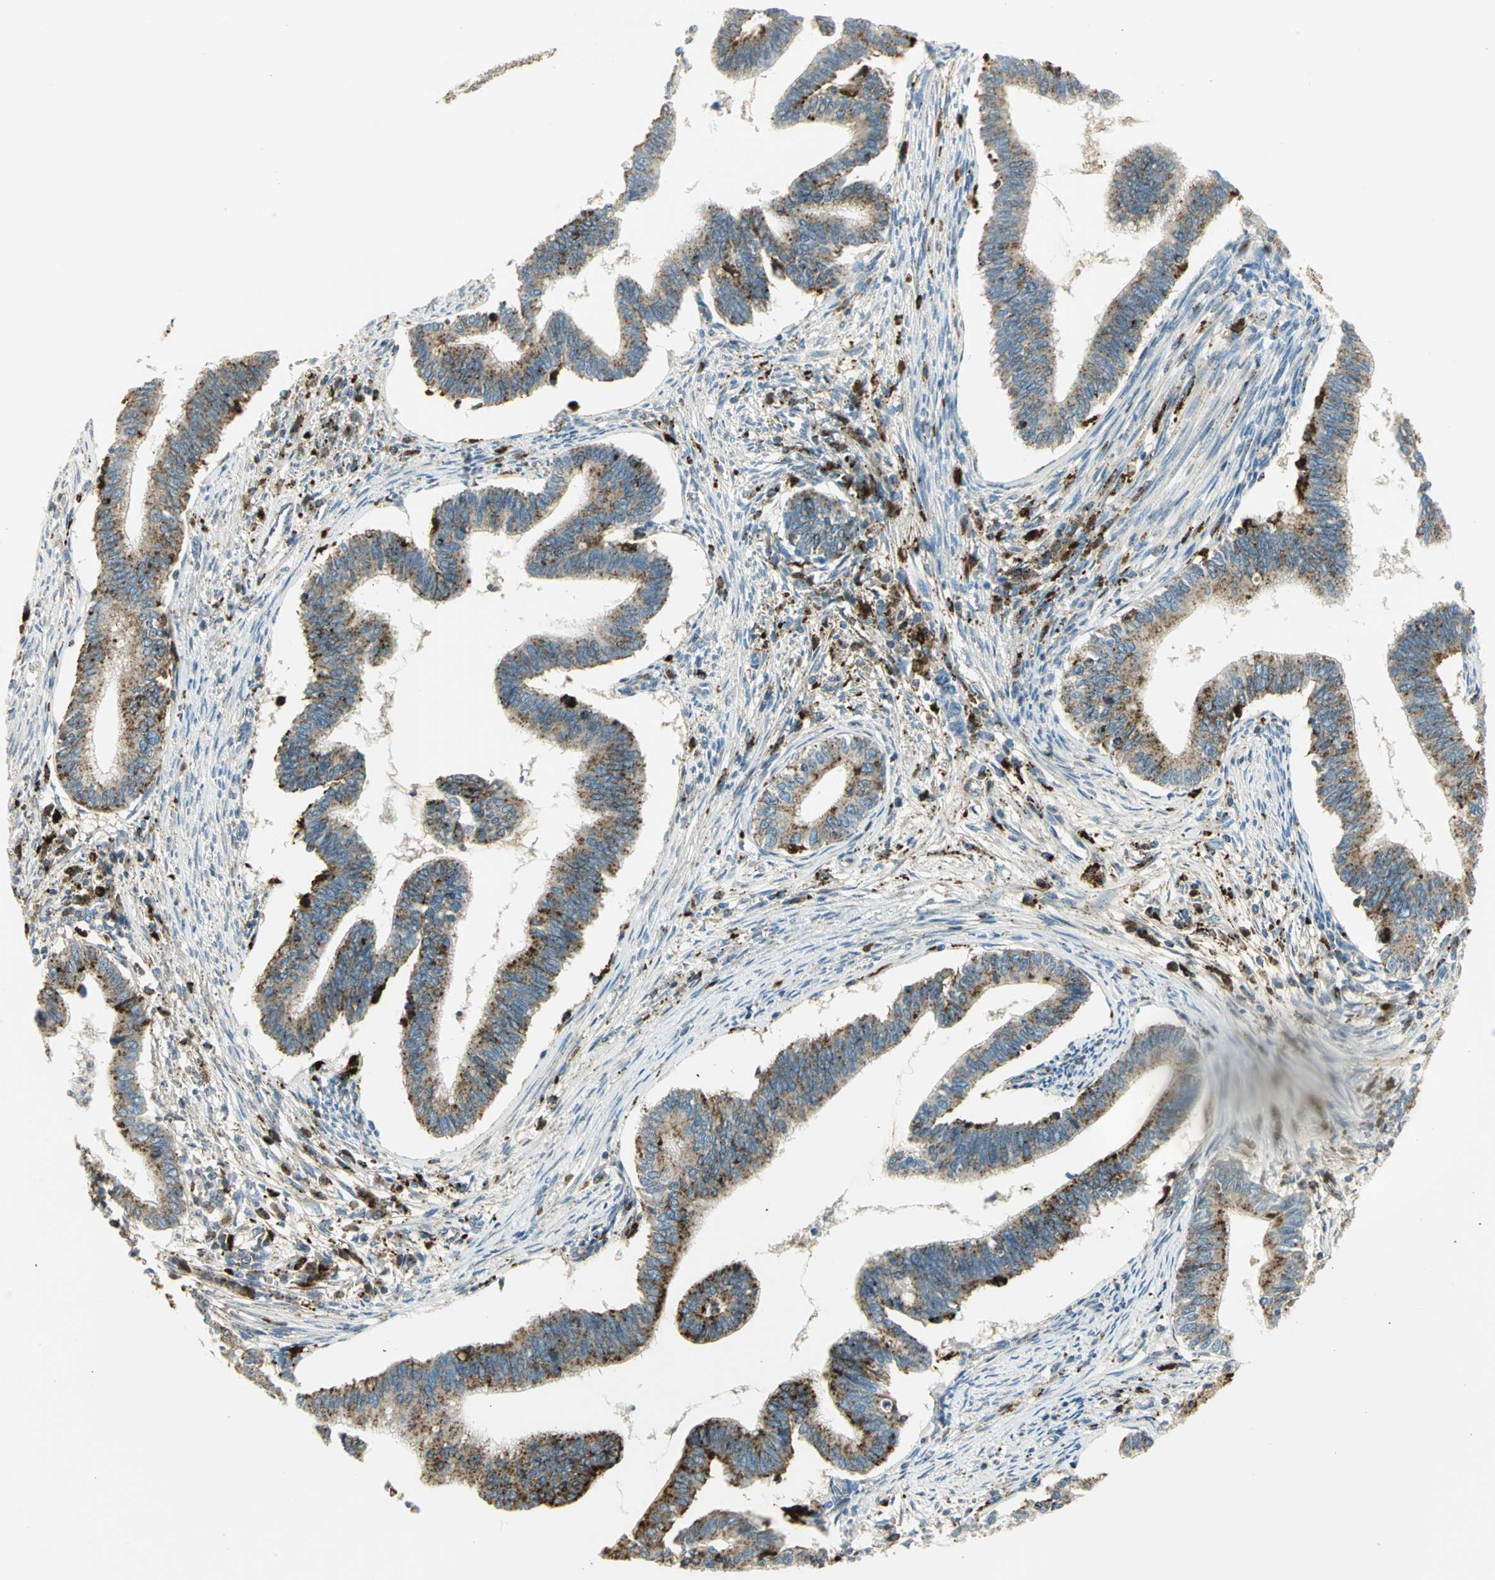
{"staining": {"intensity": "moderate", "quantity": "25%-75%", "location": "cytoplasmic/membranous"}, "tissue": "cervical cancer", "cell_type": "Tumor cells", "image_type": "cancer", "snomed": [{"axis": "morphology", "description": "Adenocarcinoma, NOS"}, {"axis": "topography", "description": "Cervix"}], "caption": "Human adenocarcinoma (cervical) stained with a protein marker shows moderate staining in tumor cells.", "gene": "ARSA", "patient": {"sex": "female", "age": 36}}